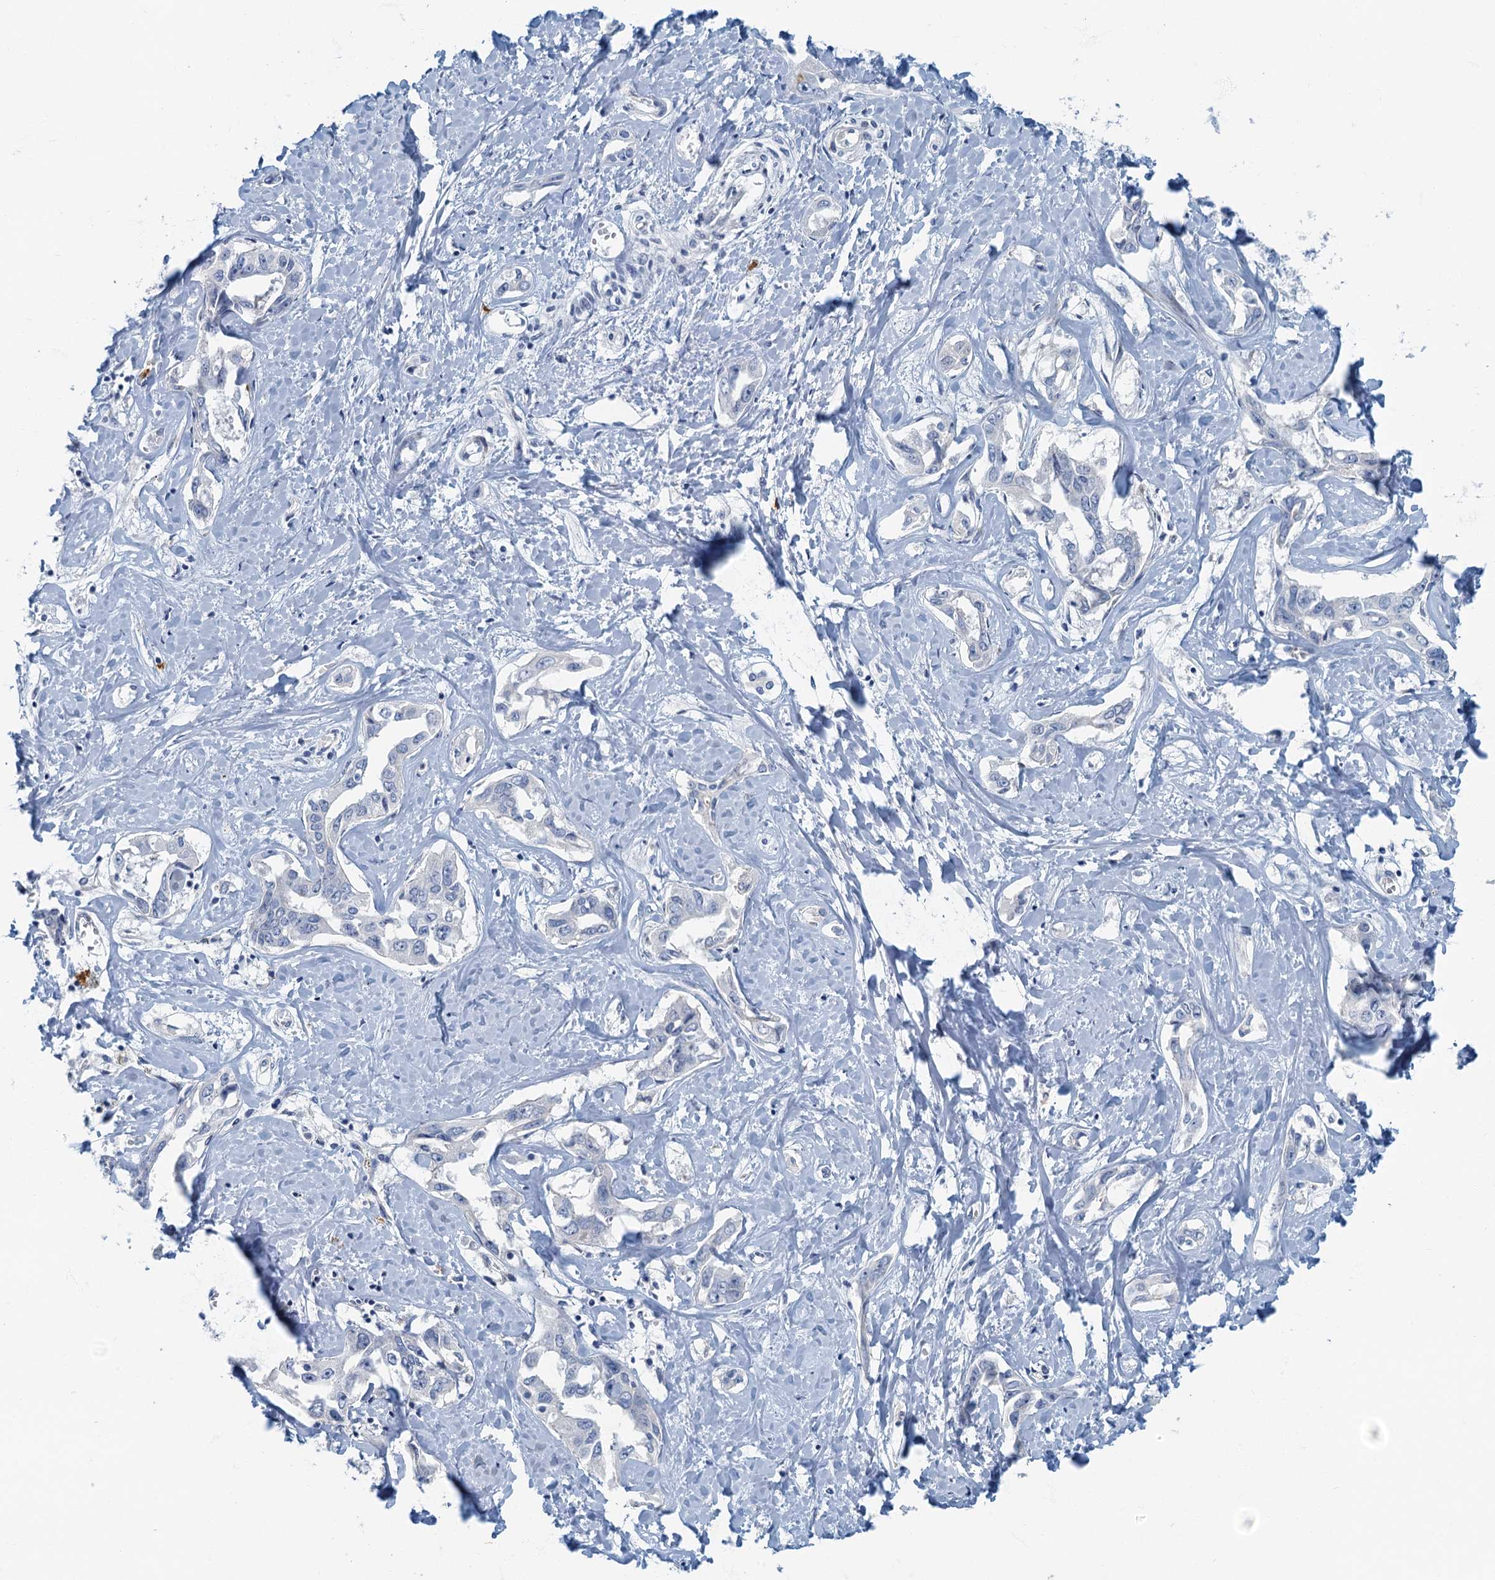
{"staining": {"intensity": "negative", "quantity": "none", "location": "none"}, "tissue": "liver cancer", "cell_type": "Tumor cells", "image_type": "cancer", "snomed": [{"axis": "morphology", "description": "Cholangiocarcinoma"}, {"axis": "topography", "description": "Liver"}], "caption": "Tumor cells show no significant positivity in liver cholangiocarcinoma.", "gene": "ANKDD1A", "patient": {"sex": "male", "age": 59}}